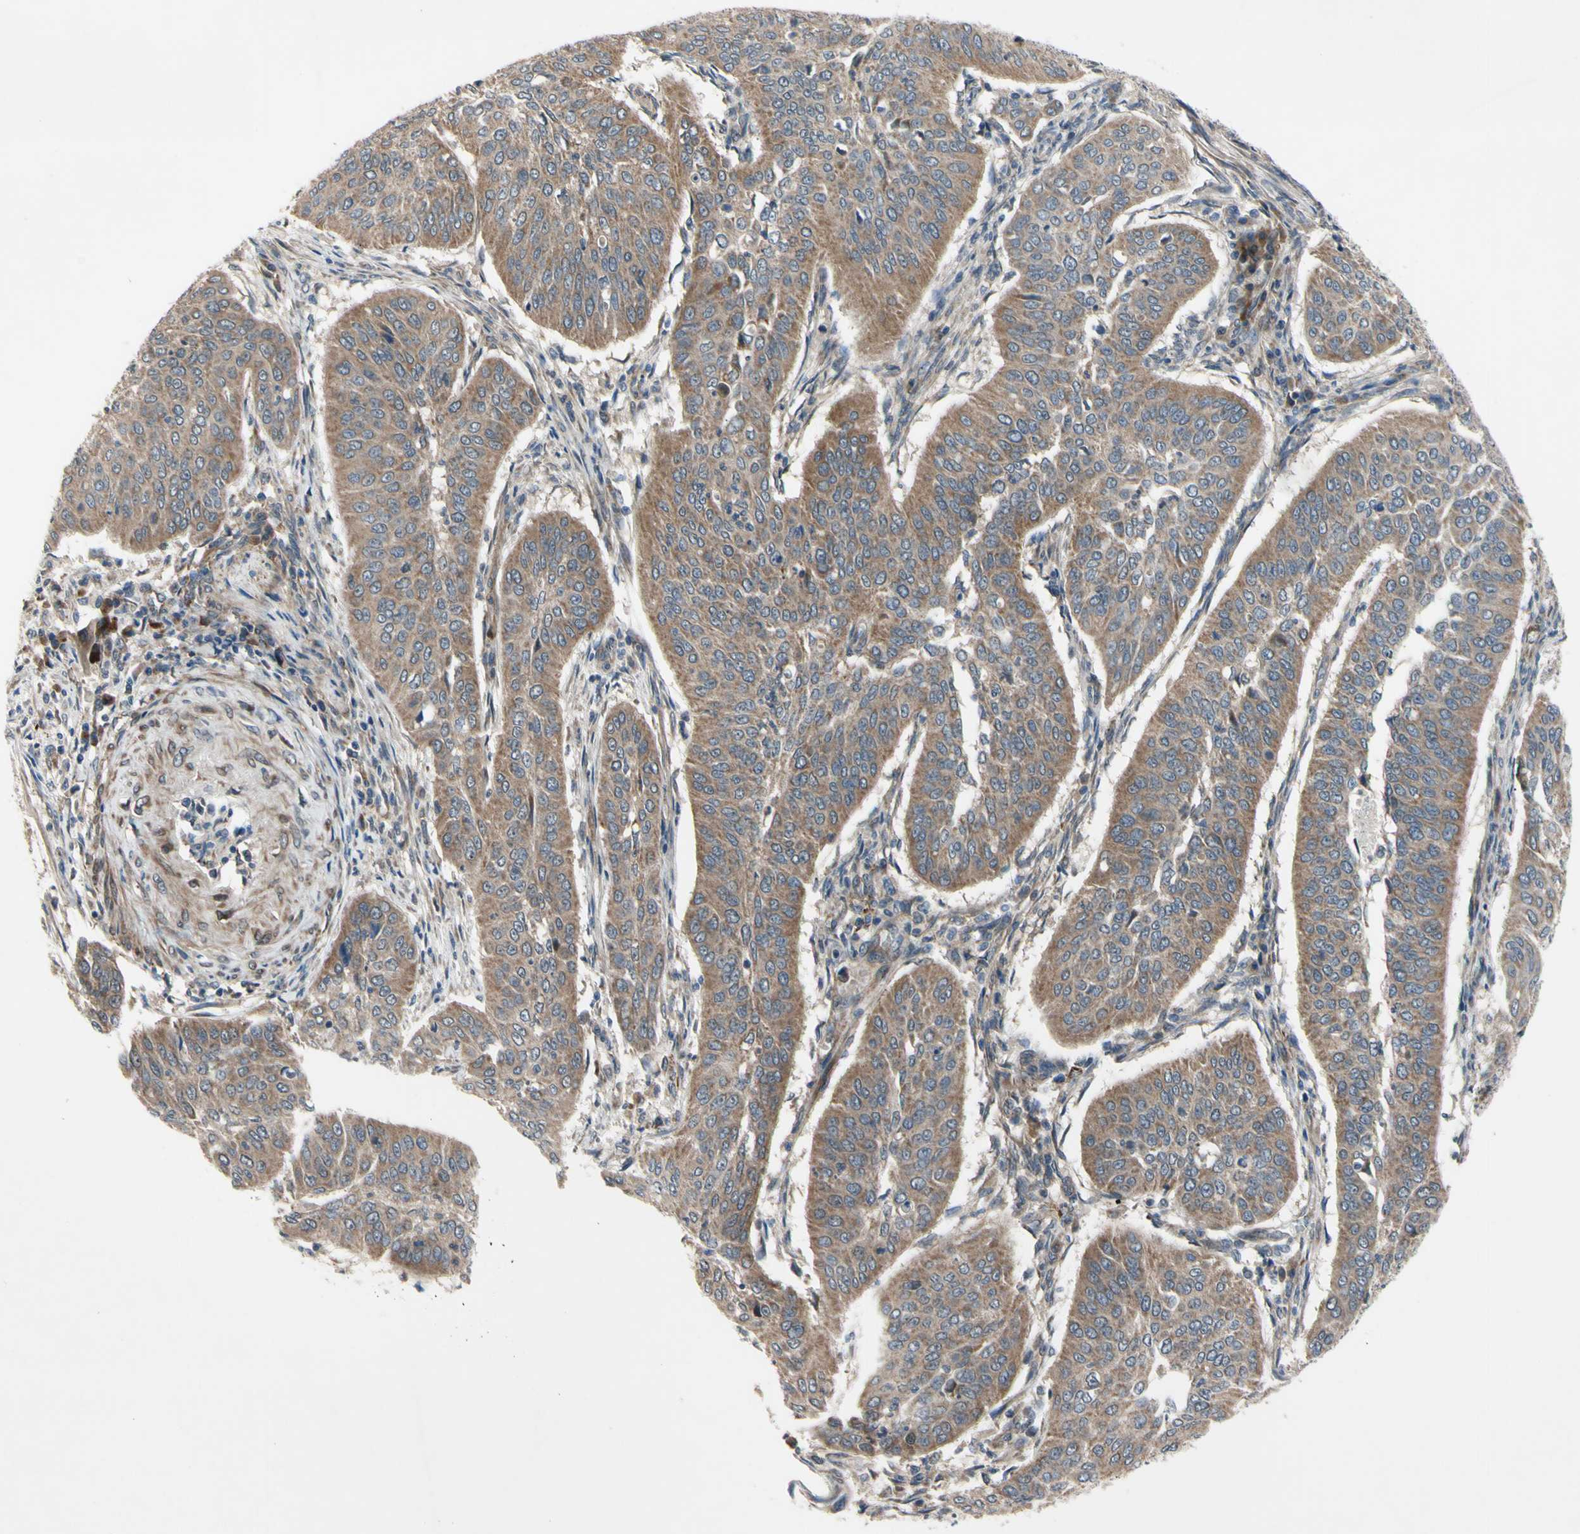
{"staining": {"intensity": "moderate", "quantity": ">75%", "location": "cytoplasmic/membranous"}, "tissue": "cervical cancer", "cell_type": "Tumor cells", "image_type": "cancer", "snomed": [{"axis": "morphology", "description": "Normal tissue, NOS"}, {"axis": "morphology", "description": "Squamous cell carcinoma, NOS"}, {"axis": "topography", "description": "Cervix"}], "caption": "Brown immunohistochemical staining in human cervical cancer shows moderate cytoplasmic/membranous staining in about >75% of tumor cells.", "gene": "SVIL", "patient": {"sex": "female", "age": 39}}